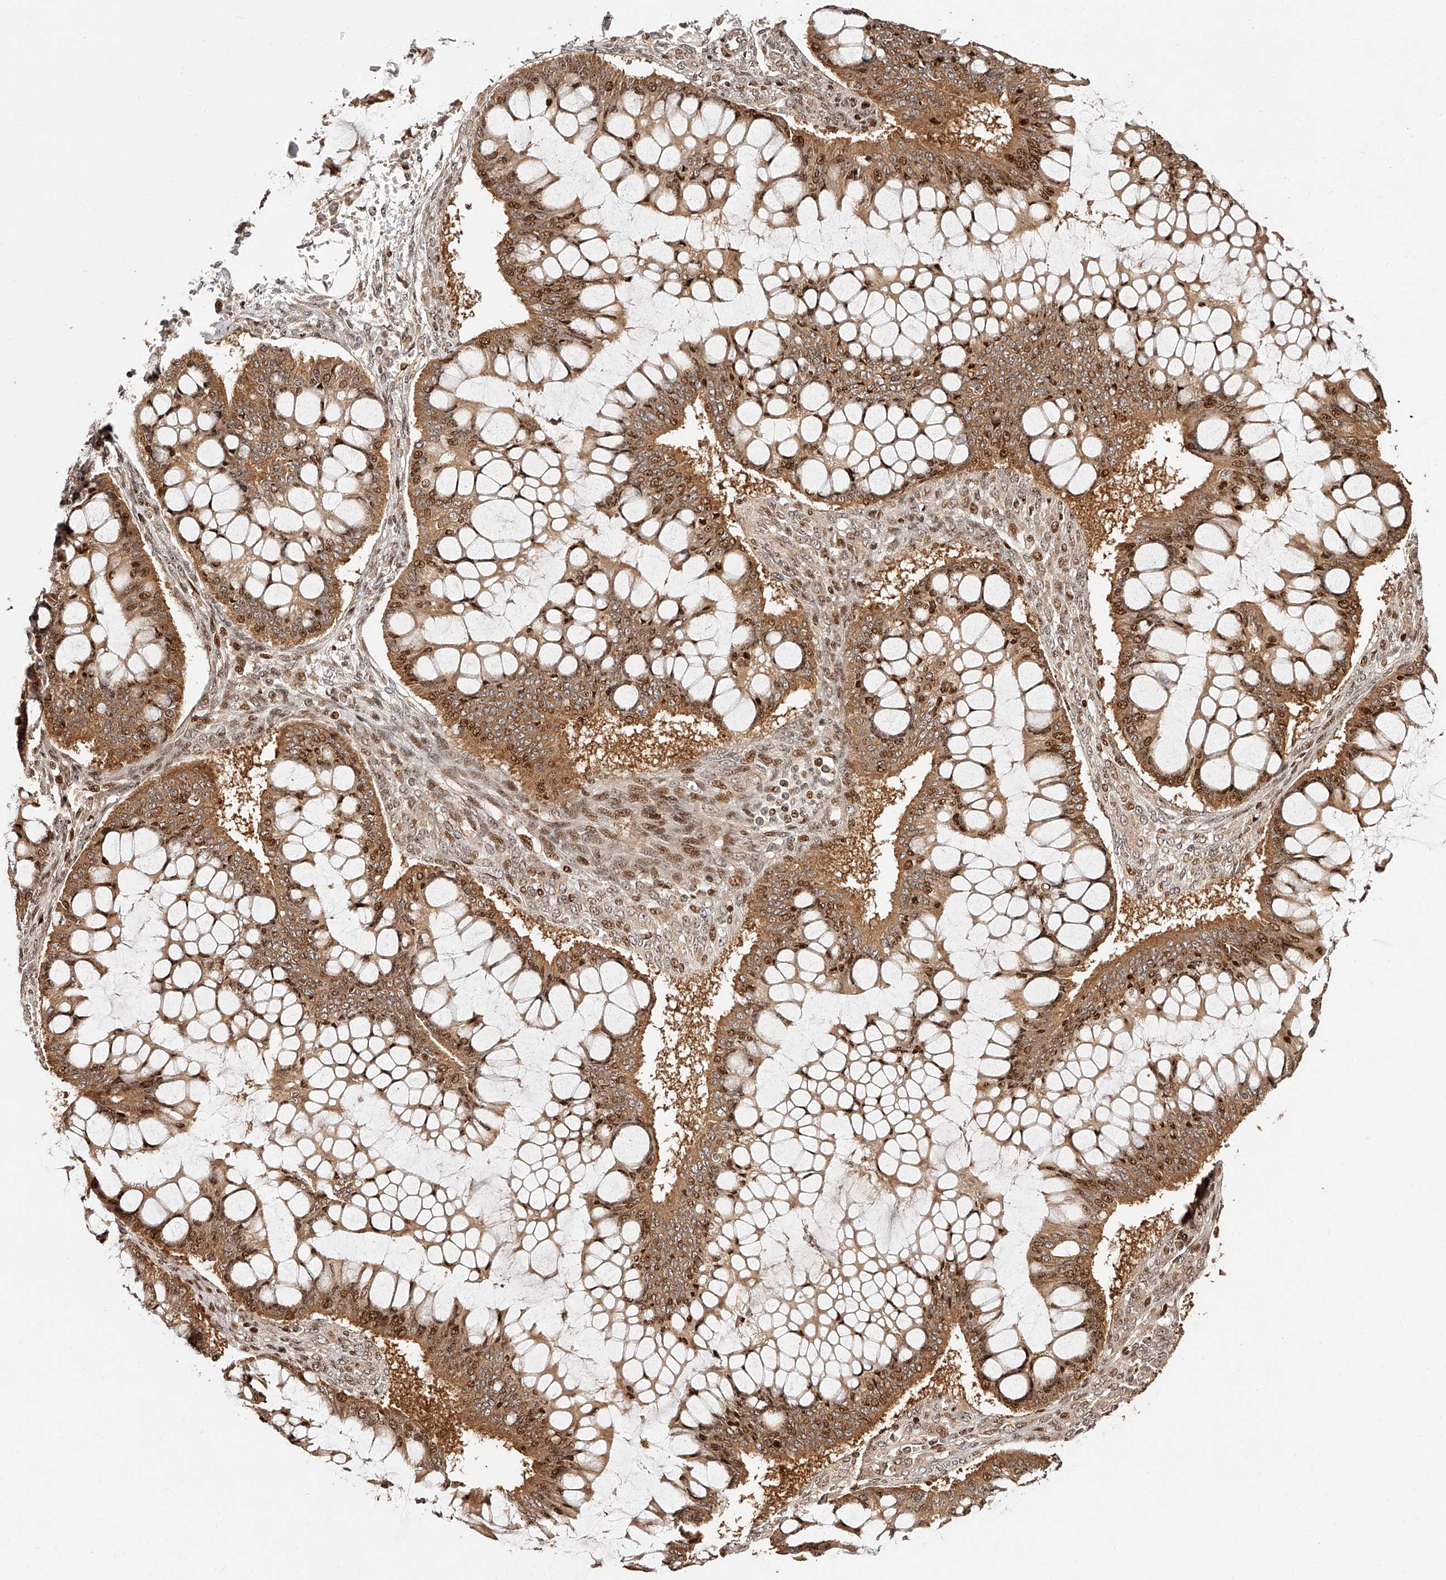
{"staining": {"intensity": "moderate", "quantity": ">75%", "location": "cytoplasmic/membranous,nuclear"}, "tissue": "ovarian cancer", "cell_type": "Tumor cells", "image_type": "cancer", "snomed": [{"axis": "morphology", "description": "Cystadenocarcinoma, mucinous, NOS"}, {"axis": "topography", "description": "Ovary"}], "caption": "Moderate cytoplasmic/membranous and nuclear positivity is present in approximately >75% of tumor cells in mucinous cystadenocarcinoma (ovarian). The staining is performed using DAB brown chromogen to label protein expression. The nuclei are counter-stained blue using hematoxylin.", "gene": "PFDN2", "patient": {"sex": "female", "age": 73}}